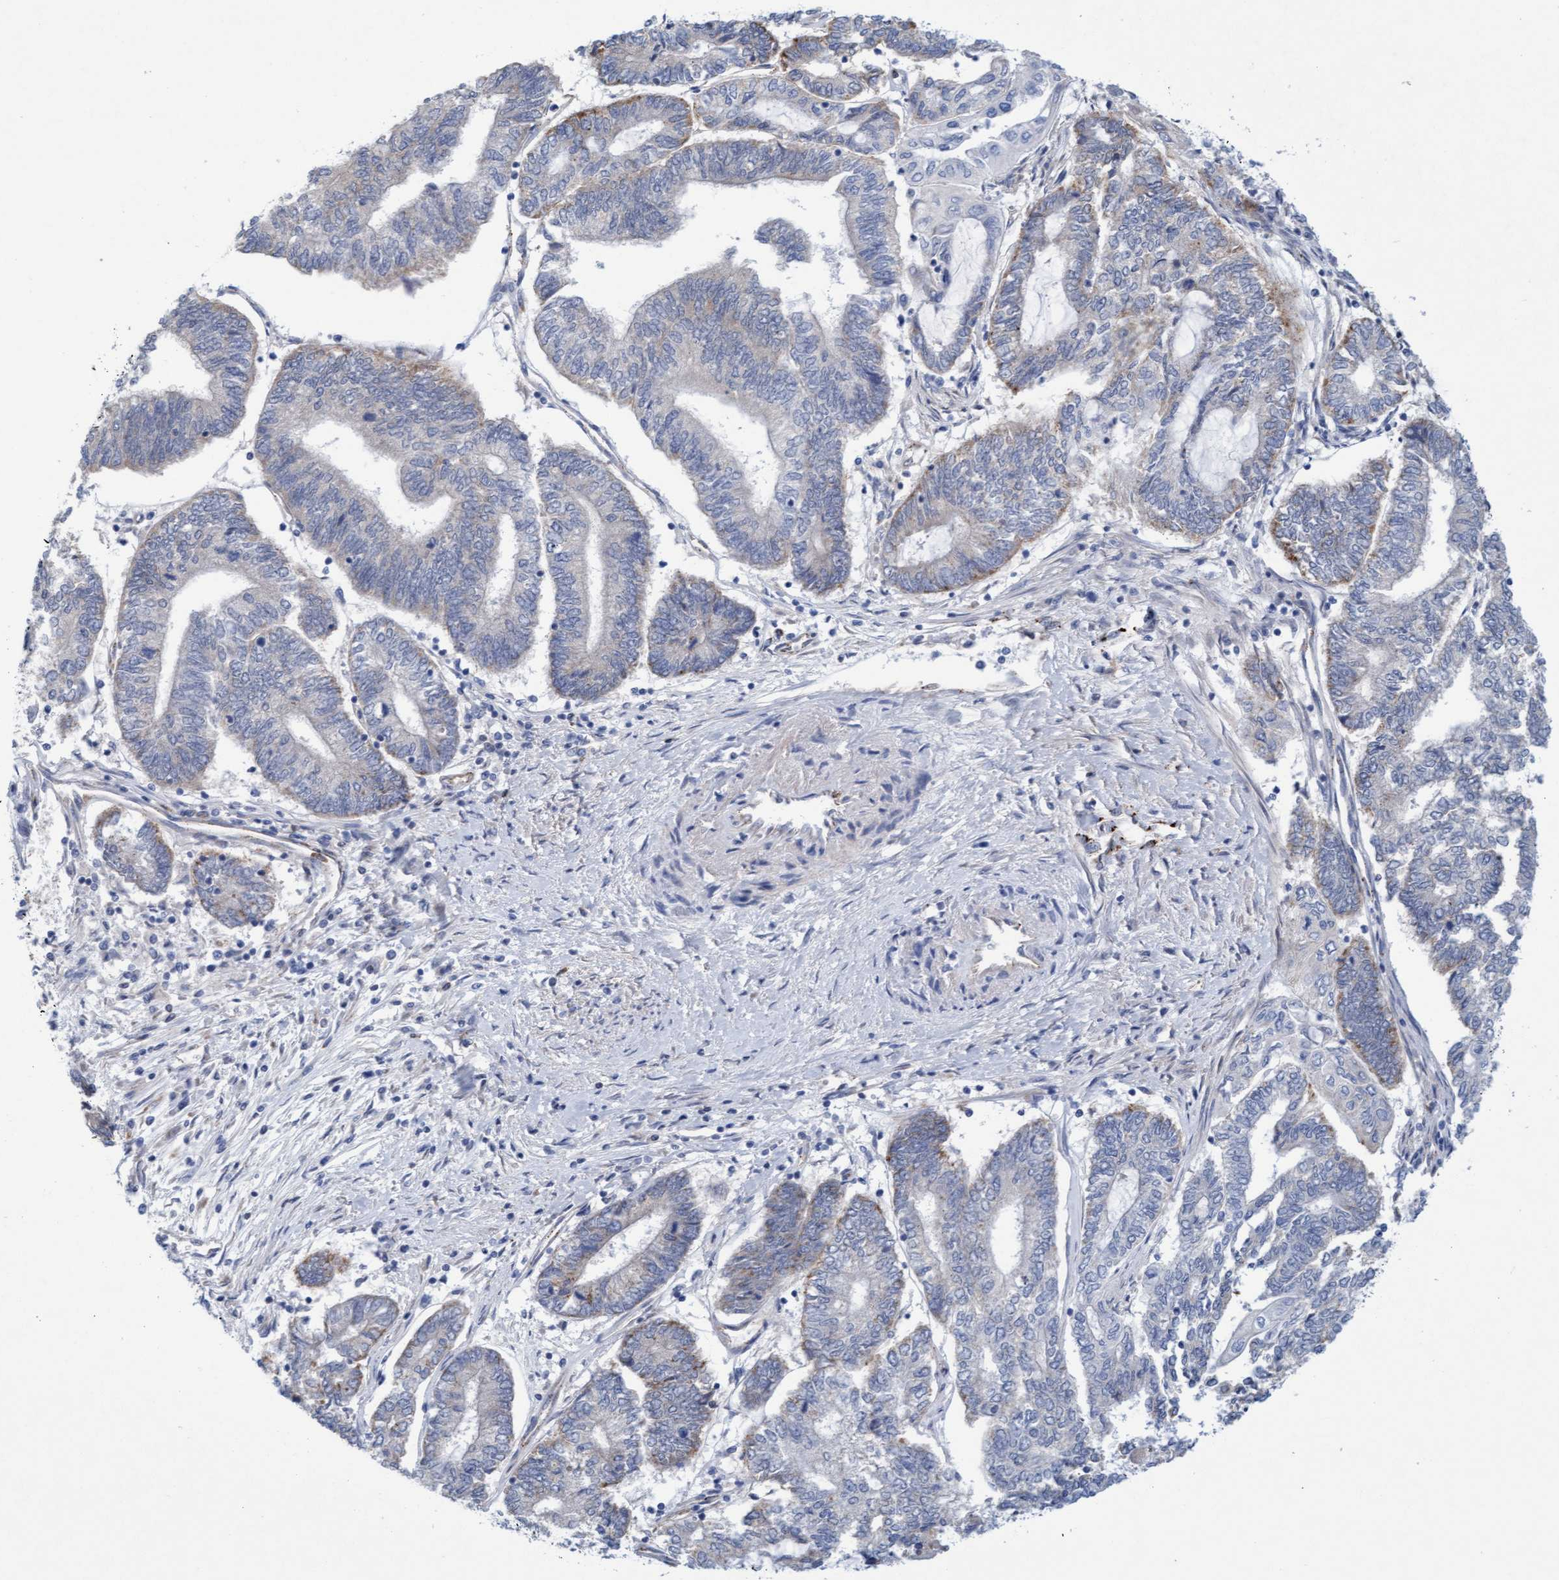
{"staining": {"intensity": "weak", "quantity": "<25%", "location": "cytoplasmic/membranous"}, "tissue": "endometrial cancer", "cell_type": "Tumor cells", "image_type": "cancer", "snomed": [{"axis": "morphology", "description": "Adenocarcinoma, NOS"}, {"axis": "topography", "description": "Uterus"}, {"axis": "topography", "description": "Endometrium"}], "caption": "IHC photomicrograph of endometrial cancer stained for a protein (brown), which displays no staining in tumor cells. The staining was performed using DAB to visualize the protein expression in brown, while the nuclei were stained in blue with hematoxylin (Magnification: 20x).", "gene": "SGSH", "patient": {"sex": "female", "age": 70}}